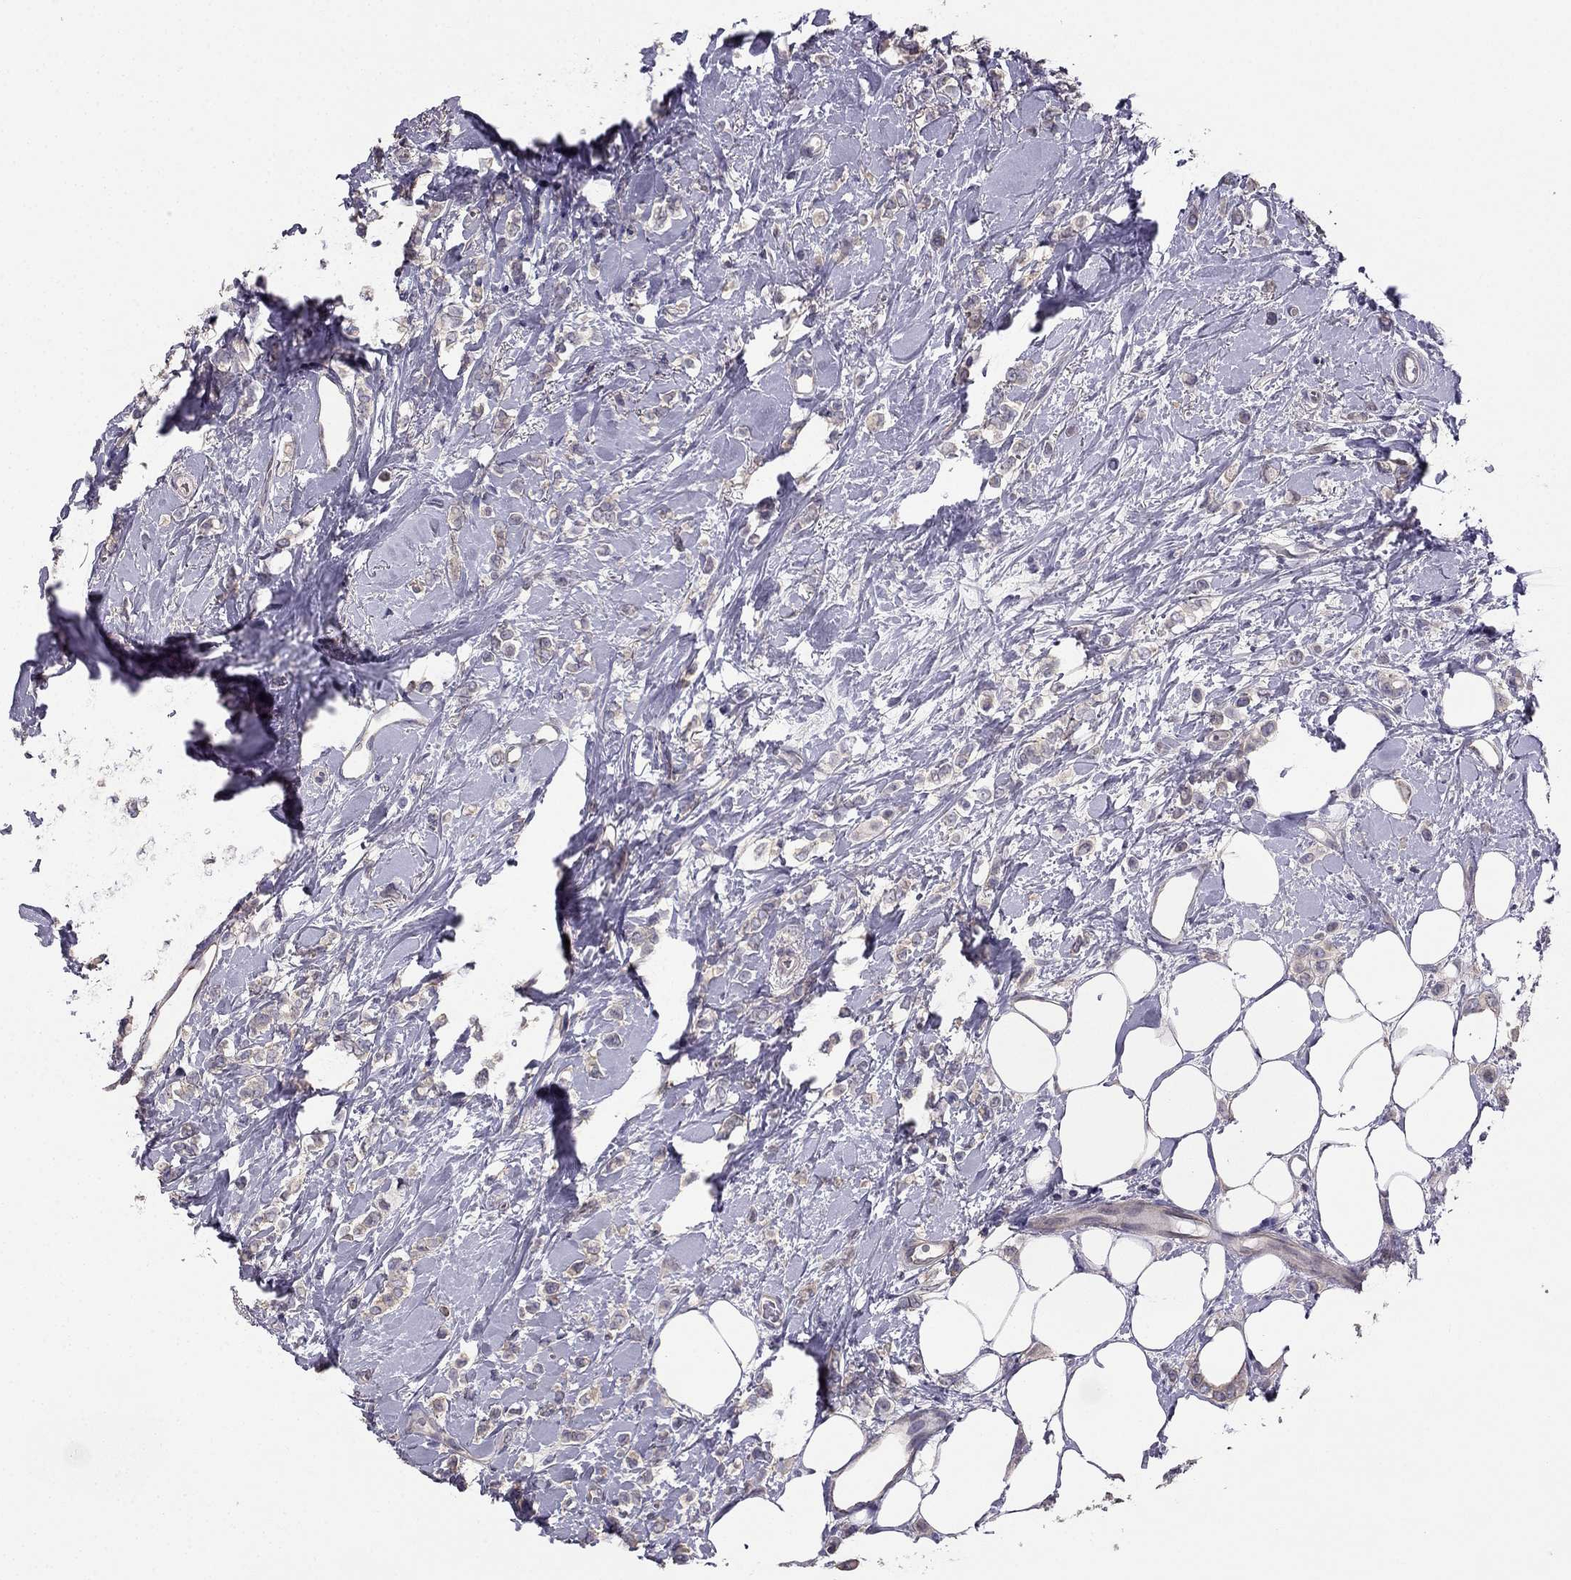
{"staining": {"intensity": "negative", "quantity": "none", "location": "none"}, "tissue": "breast cancer", "cell_type": "Tumor cells", "image_type": "cancer", "snomed": [{"axis": "morphology", "description": "Lobular carcinoma"}, {"axis": "topography", "description": "Breast"}], "caption": "A high-resolution photomicrograph shows immunohistochemistry staining of breast cancer, which reveals no significant expression in tumor cells.", "gene": "HSFX1", "patient": {"sex": "female", "age": 66}}